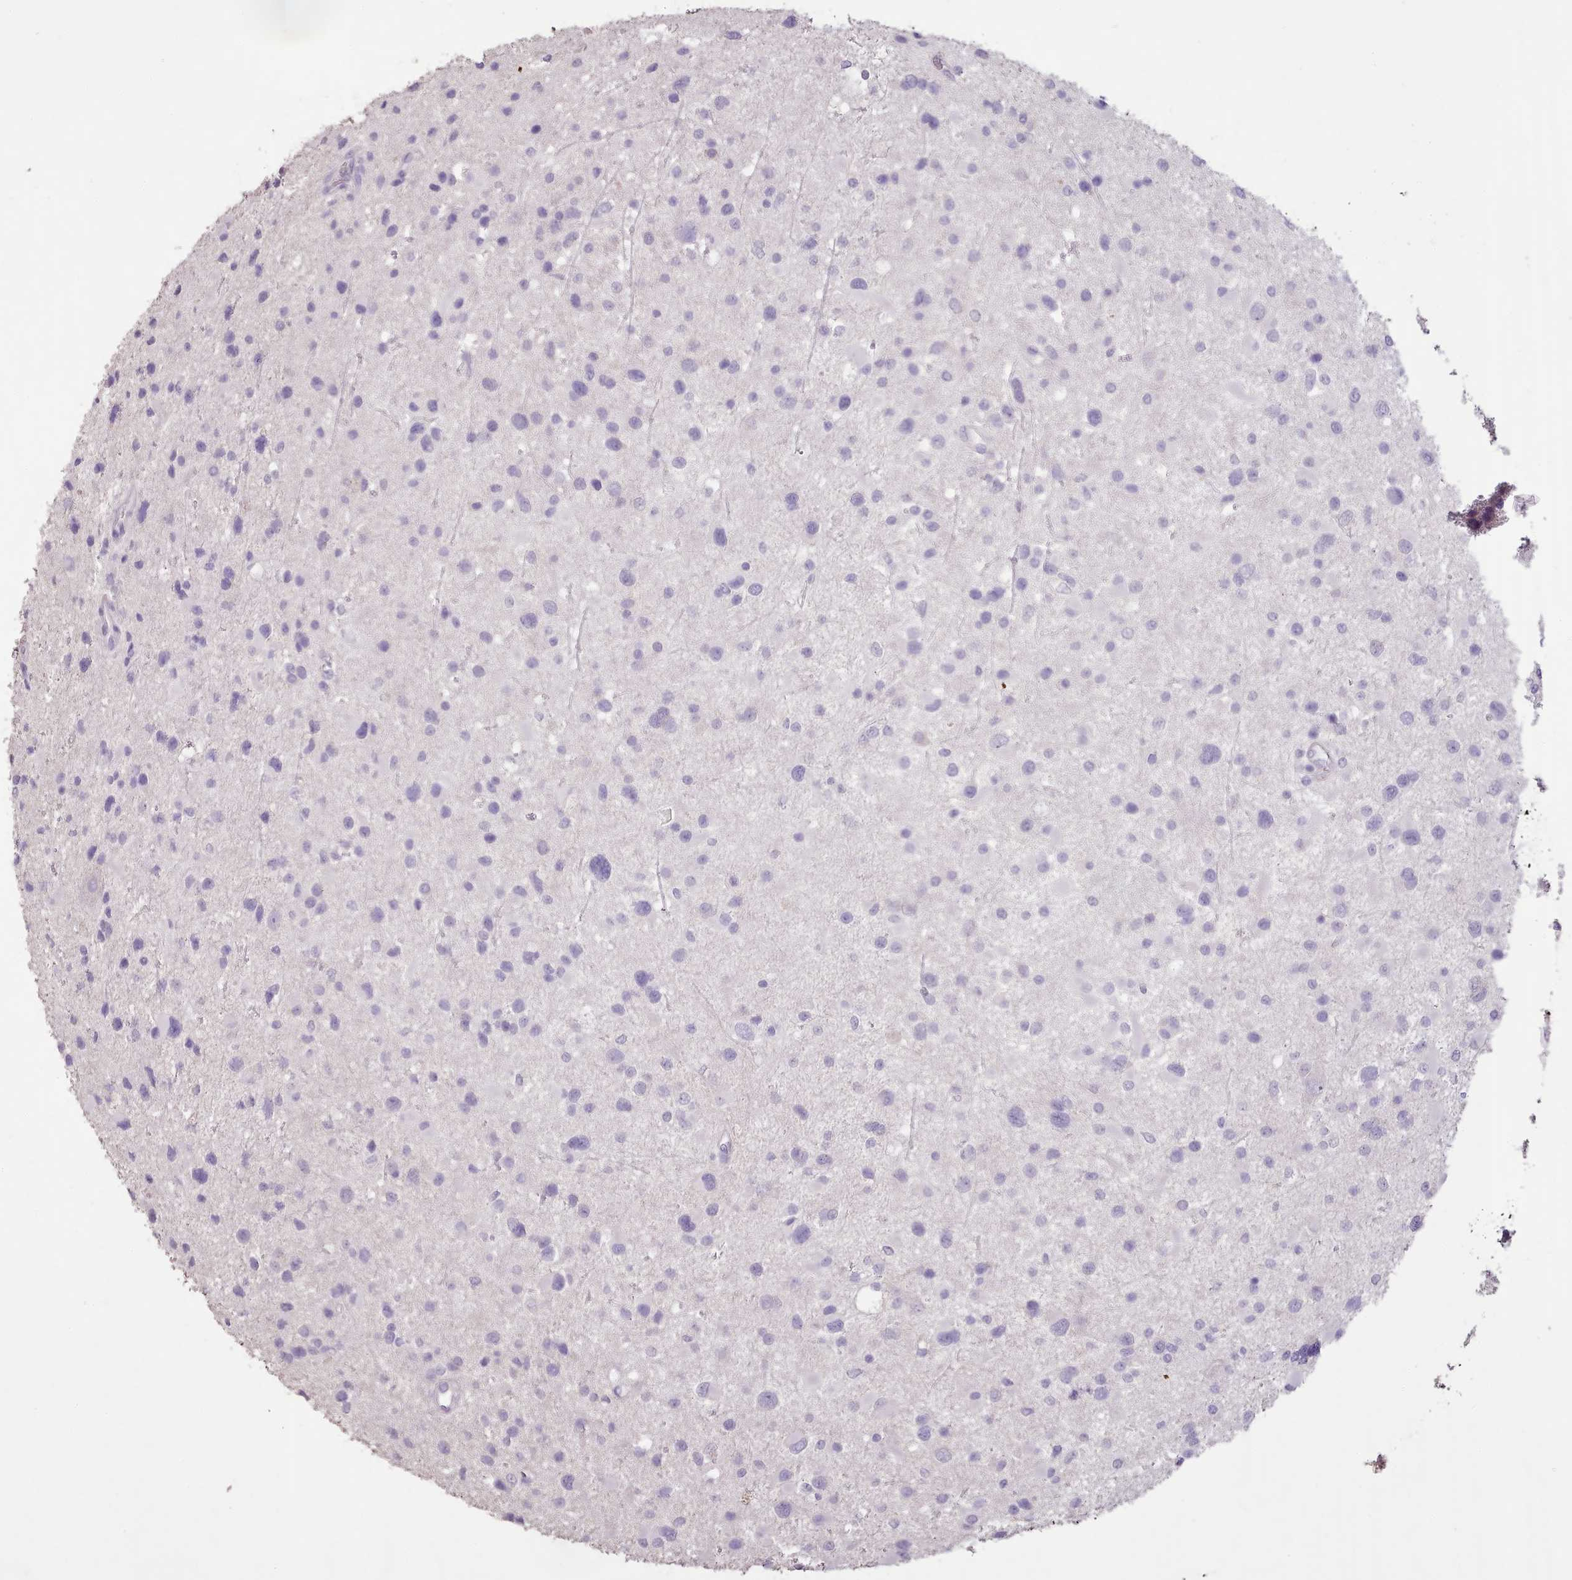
{"staining": {"intensity": "negative", "quantity": "none", "location": "none"}, "tissue": "glioma", "cell_type": "Tumor cells", "image_type": "cancer", "snomed": [{"axis": "morphology", "description": "Glioma, malignant, Low grade"}, {"axis": "topography", "description": "Brain"}], "caption": "Tumor cells are negative for brown protein staining in malignant glioma (low-grade).", "gene": "BLOC1S2", "patient": {"sex": "female", "age": 32}}